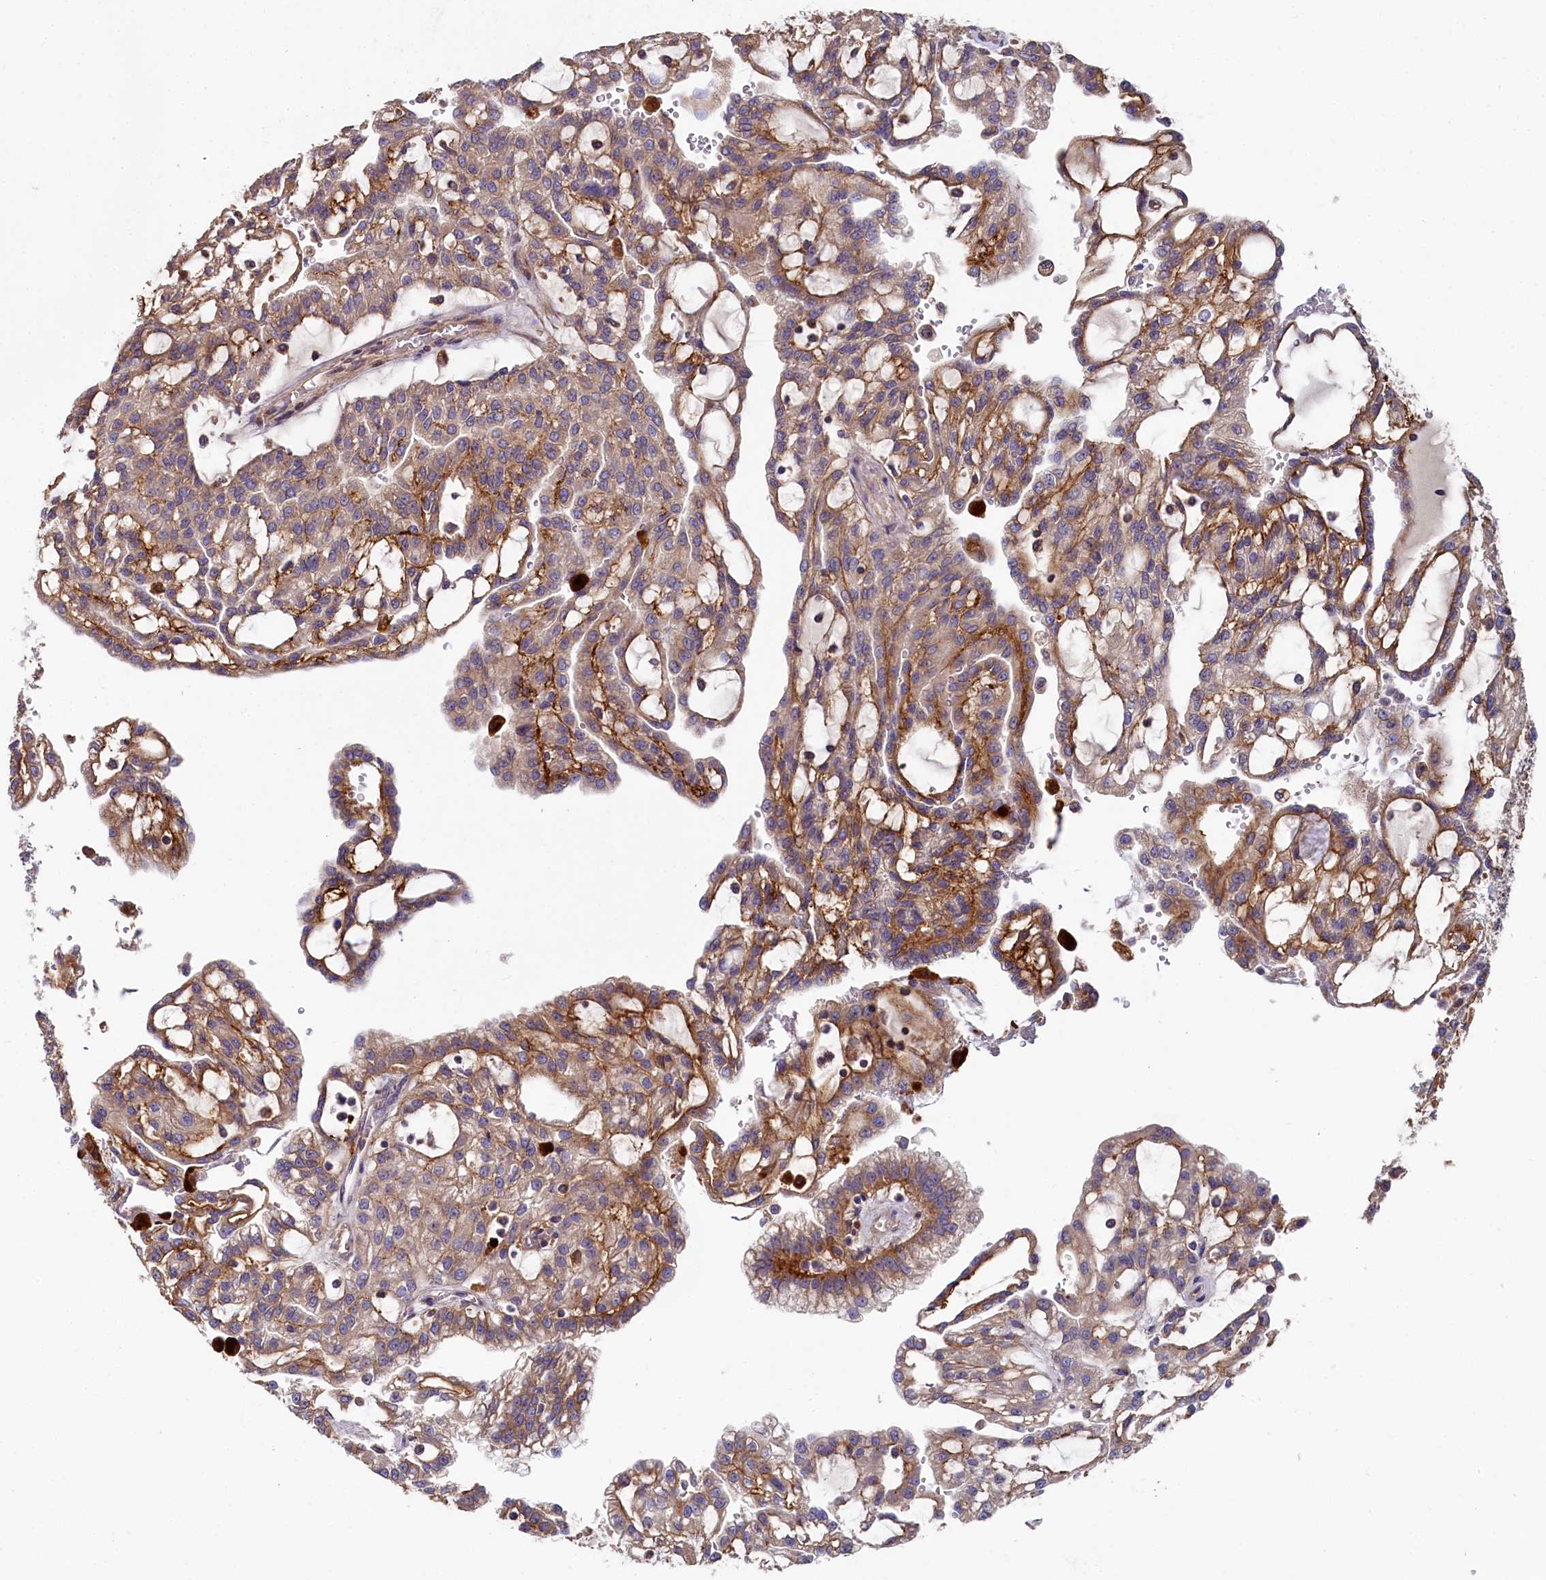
{"staining": {"intensity": "weak", "quantity": ">75%", "location": "cytoplasmic/membranous"}, "tissue": "renal cancer", "cell_type": "Tumor cells", "image_type": "cancer", "snomed": [{"axis": "morphology", "description": "Adenocarcinoma, NOS"}, {"axis": "topography", "description": "Kidney"}], "caption": "Adenocarcinoma (renal) stained for a protein (brown) reveals weak cytoplasmic/membranous positive expression in about >75% of tumor cells.", "gene": "SPRYD3", "patient": {"sex": "male", "age": 63}}